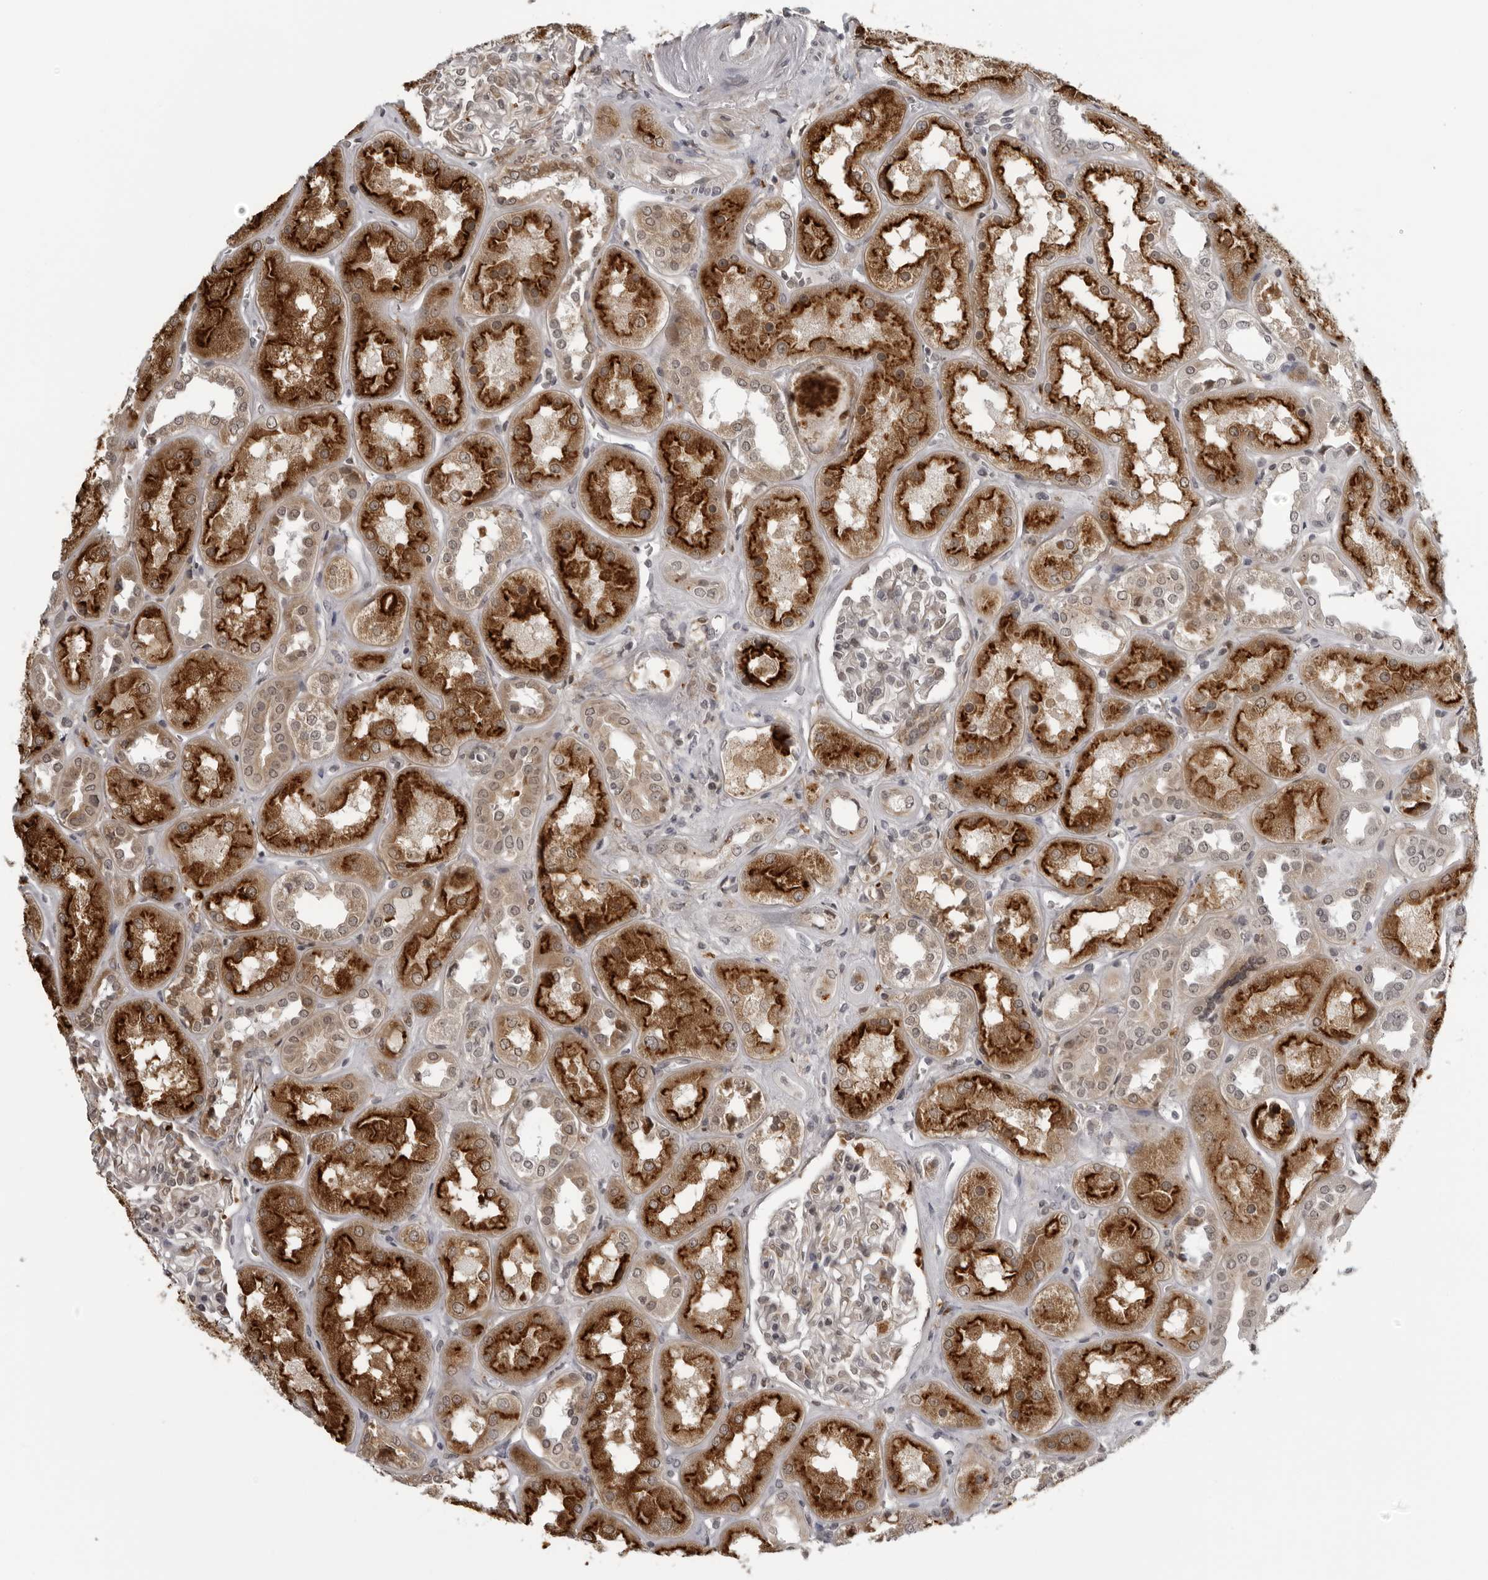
{"staining": {"intensity": "moderate", "quantity": "<25%", "location": "cytoplasmic/membranous"}, "tissue": "kidney", "cell_type": "Cells in glomeruli", "image_type": "normal", "snomed": [{"axis": "morphology", "description": "Normal tissue, NOS"}, {"axis": "topography", "description": "Kidney"}], "caption": "This is a photomicrograph of IHC staining of normal kidney, which shows moderate expression in the cytoplasmic/membranous of cells in glomeruli.", "gene": "THOP1", "patient": {"sex": "male", "age": 70}}